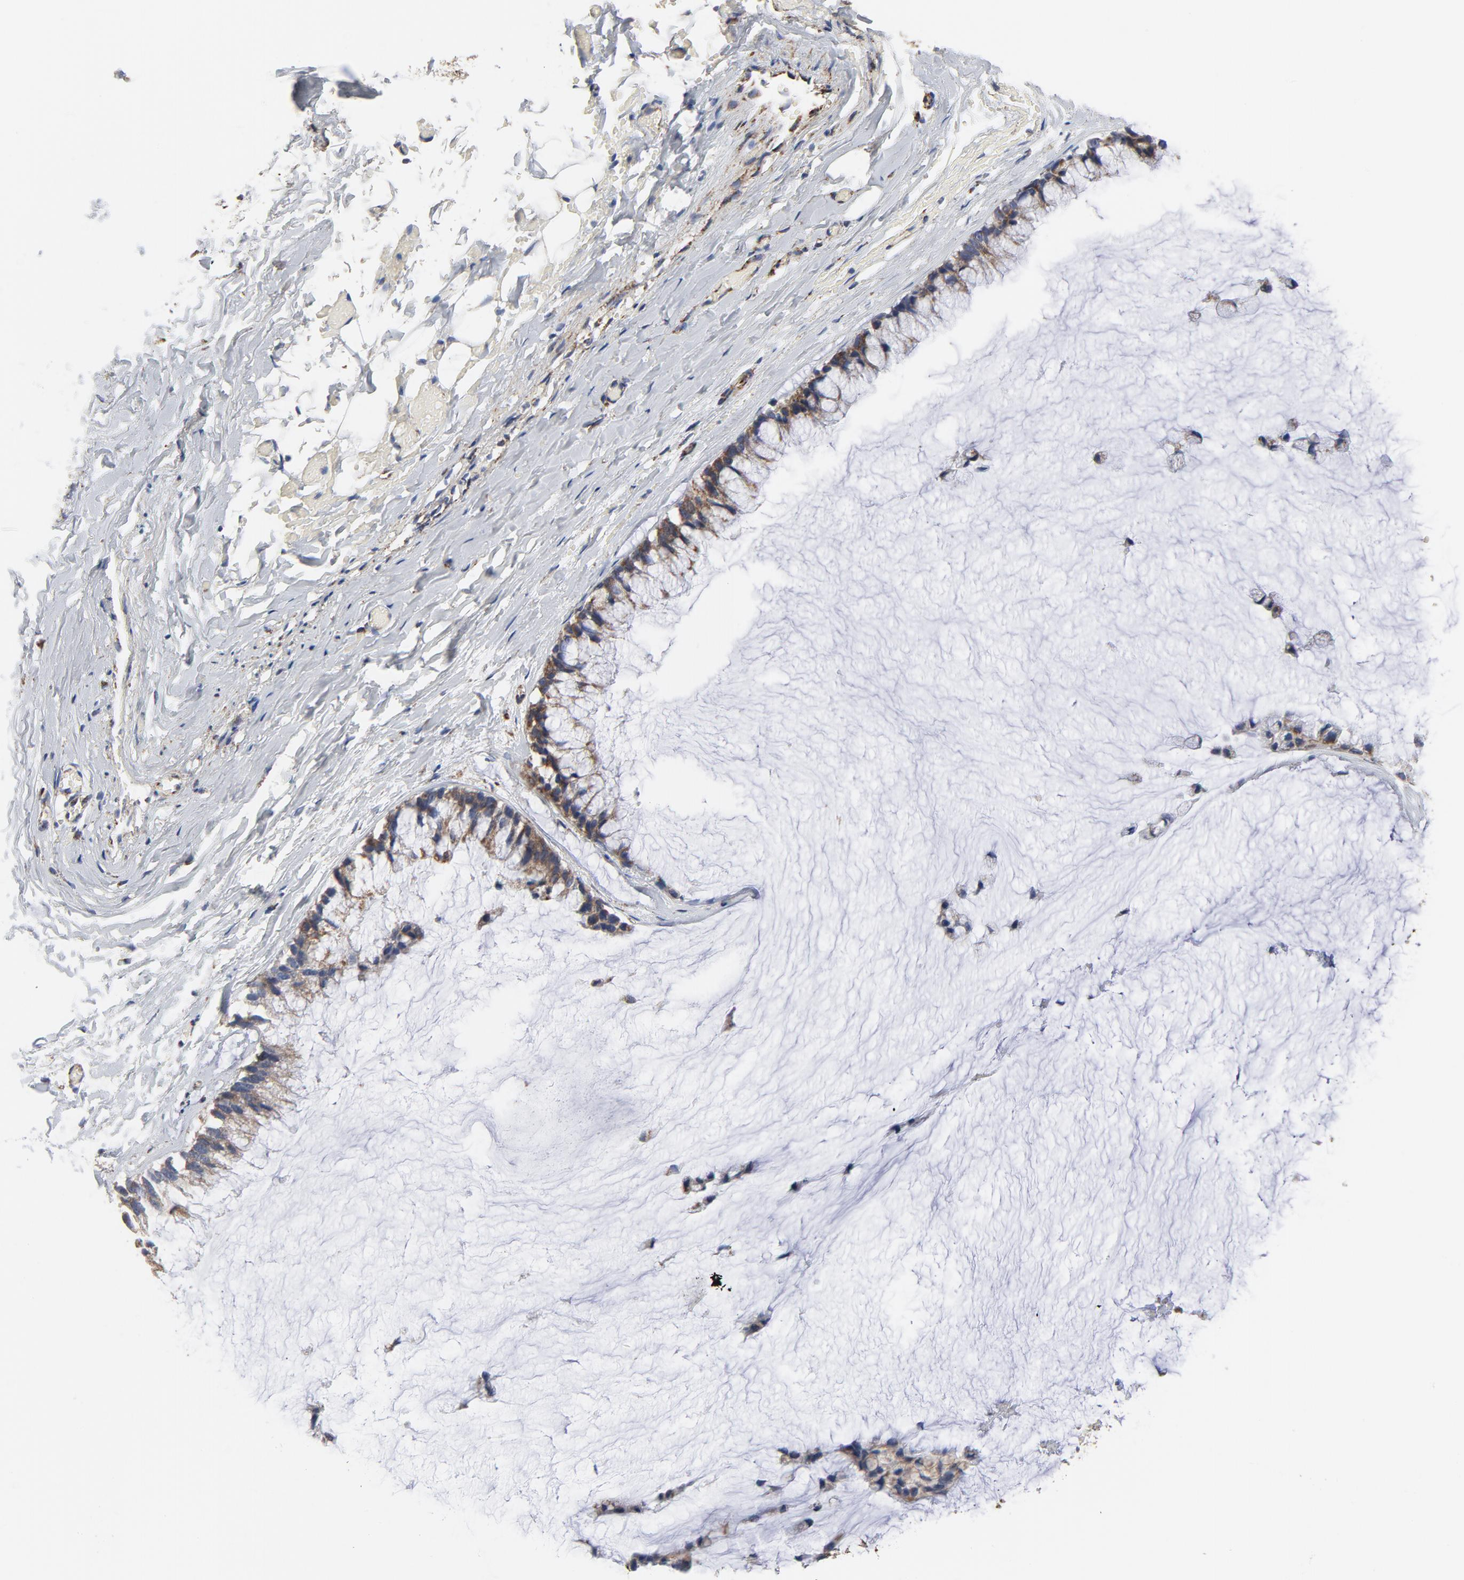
{"staining": {"intensity": "moderate", "quantity": ">75%", "location": "cytoplasmic/membranous"}, "tissue": "ovarian cancer", "cell_type": "Tumor cells", "image_type": "cancer", "snomed": [{"axis": "morphology", "description": "Cystadenocarcinoma, mucinous, NOS"}, {"axis": "topography", "description": "Ovary"}], "caption": "Immunohistochemical staining of ovarian cancer (mucinous cystadenocarcinoma) demonstrates moderate cytoplasmic/membranous protein positivity in about >75% of tumor cells. Using DAB (brown) and hematoxylin (blue) stains, captured at high magnification using brightfield microscopy.", "gene": "NDUFV2", "patient": {"sex": "female", "age": 39}}